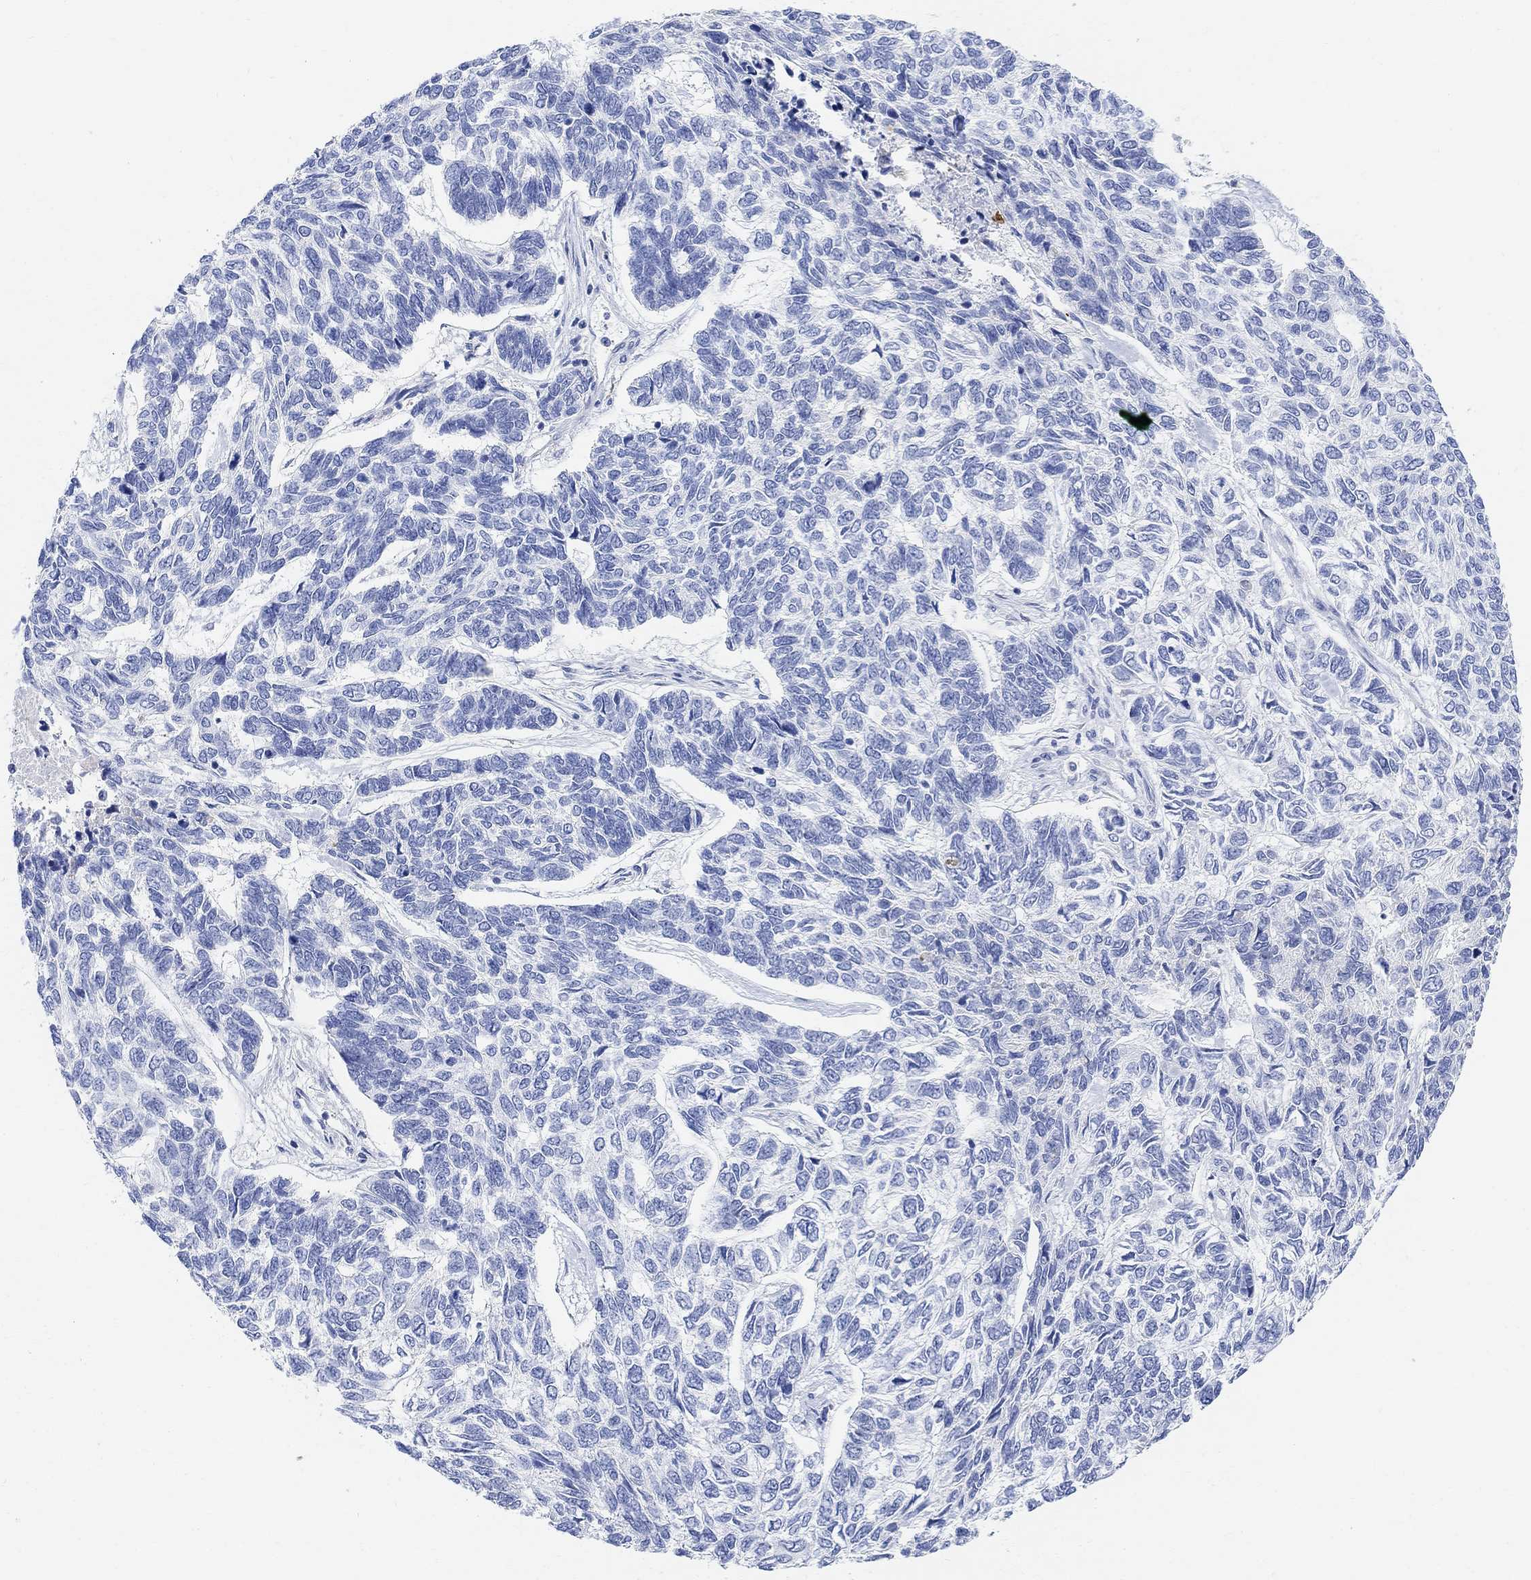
{"staining": {"intensity": "negative", "quantity": "none", "location": "none"}, "tissue": "skin cancer", "cell_type": "Tumor cells", "image_type": "cancer", "snomed": [{"axis": "morphology", "description": "Basal cell carcinoma"}, {"axis": "topography", "description": "Skin"}], "caption": "Tumor cells are negative for brown protein staining in basal cell carcinoma (skin).", "gene": "RETNLB", "patient": {"sex": "female", "age": 65}}